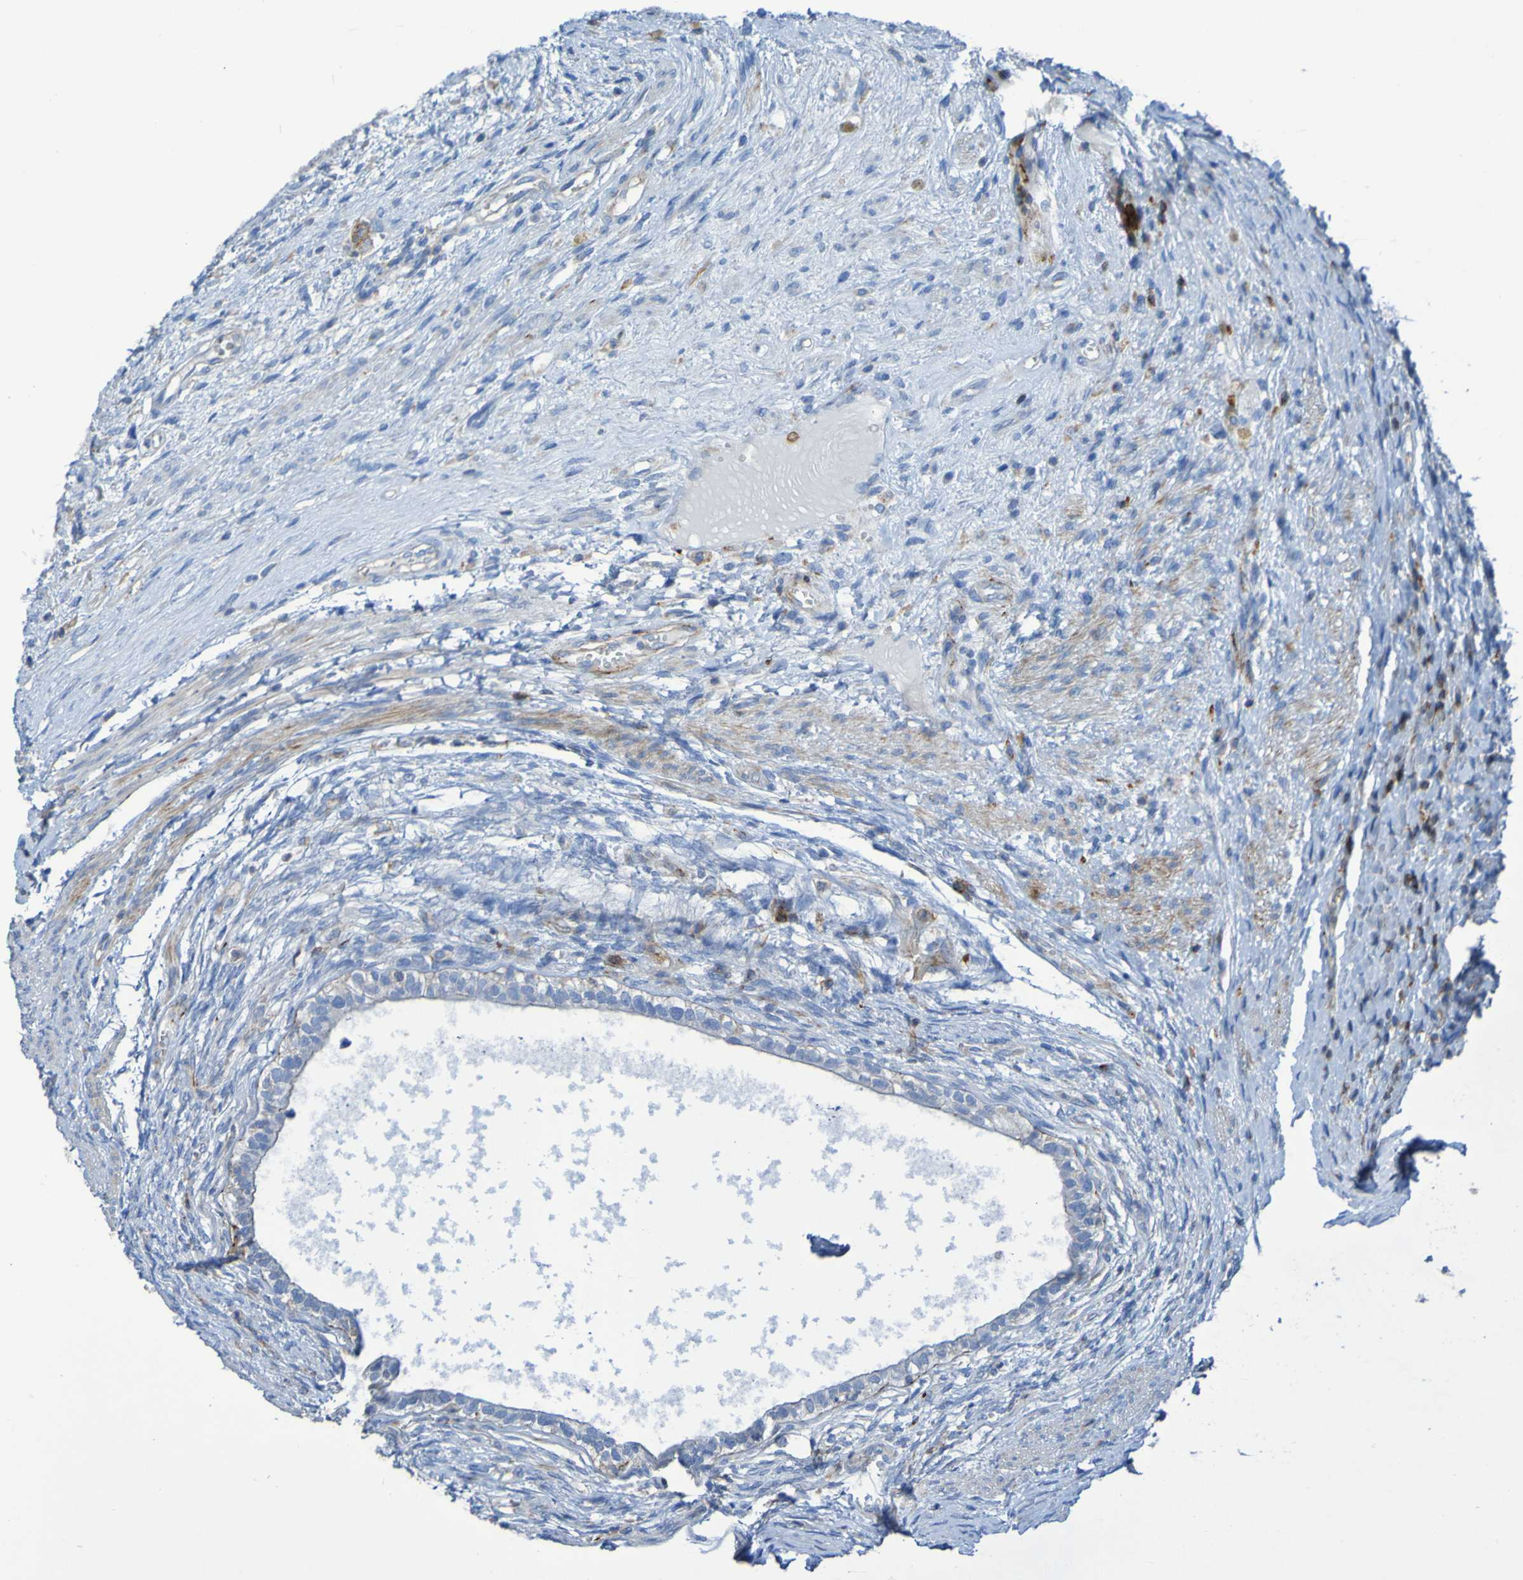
{"staining": {"intensity": "negative", "quantity": "none", "location": "none"}, "tissue": "testis cancer", "cell_type": "Tumor cells", "image_type": "cancer", "snomed": [{"axis": "morphology", "description": "Carcinoma, Embryonal, NOS"}, {"axis": "topography", "description": "Testis"}], "caption": "Embryonal carcinoma (testis) stained for a protein using immunohistochemistry reveals no staining tumor cells.", "gene": "RNF182", "patient": {"sex": "male", "age": 26}}